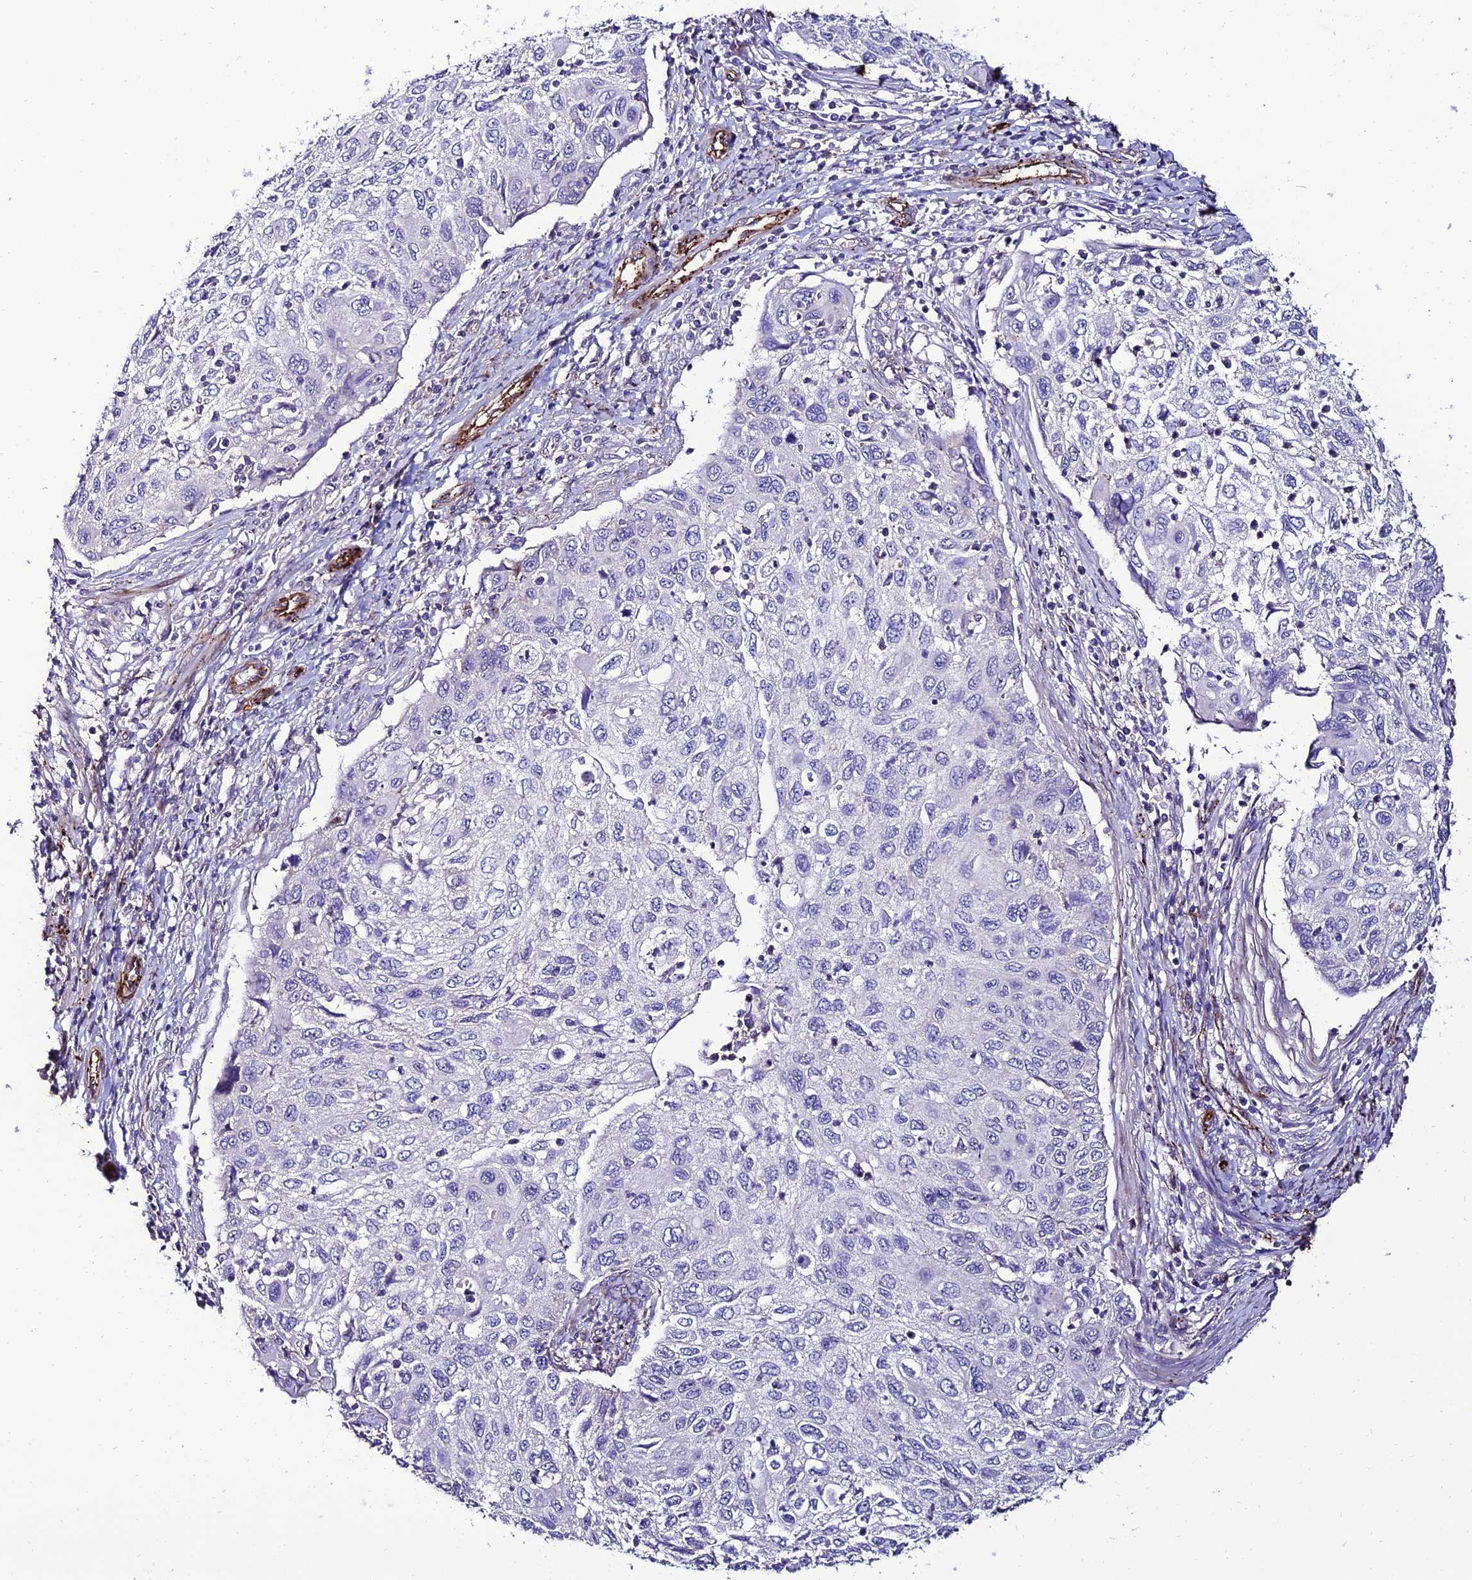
{"staining": {"intensity": "negative", "quantity": "none", "location": "none"}, "tissue": "cervical cancer", "cell_type": "Tumor cells", "image_type": "cancer", "snomed": [{"axis": "morphology", "description": "Squamous cell carcinoma, NOS"}, {"axis": "topography", "description": "Cervix"}], "caption": "This is an immunohistochemistry image of human cervical cancer. There is no staining in tumor cells.", "gene": "ALDH3B2", "patient": {"sex": "female", "age": 70}}